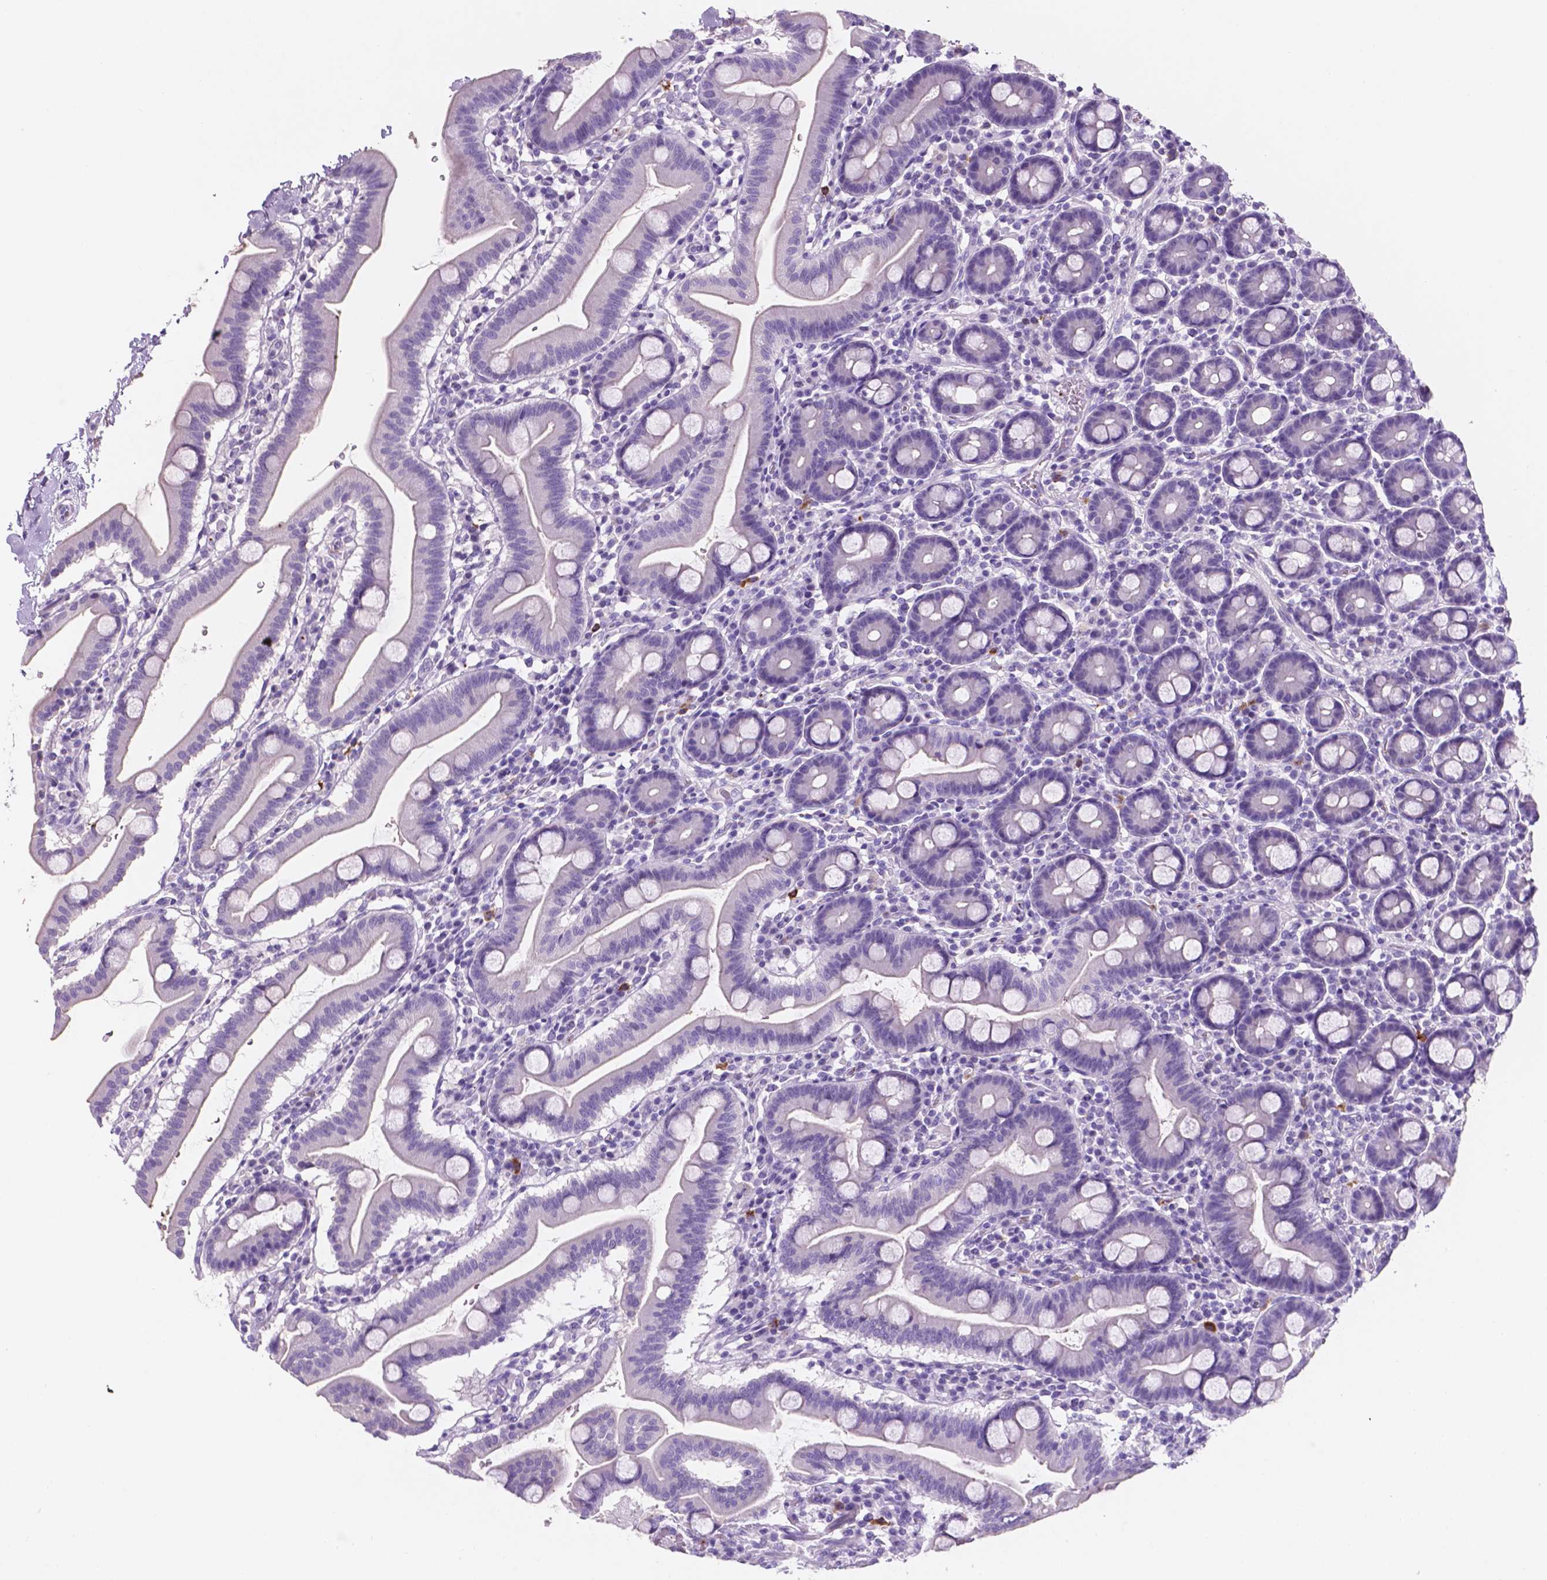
{"staining": {"intensity": "negative", "quantity": "none", "location": "none"}, "tissue": "duodenum", "cell_type": "Glandular cells", "image_type": "normal", "snomed": [{"axis": "morphology", "description": "Normal tissue, NOS"}, {"axis": "topography", "description": "Pancreas"}, {"axis": "topography", "description": "Duodenum"}], "caption": "Immunohistochemistry histopathology image of benign duodenum: human duodenum stained with DAB reveals no significant protein expression in glandular cells.", "gene": "EBLN2", "patient": {"sex": "male", "age": 59}}